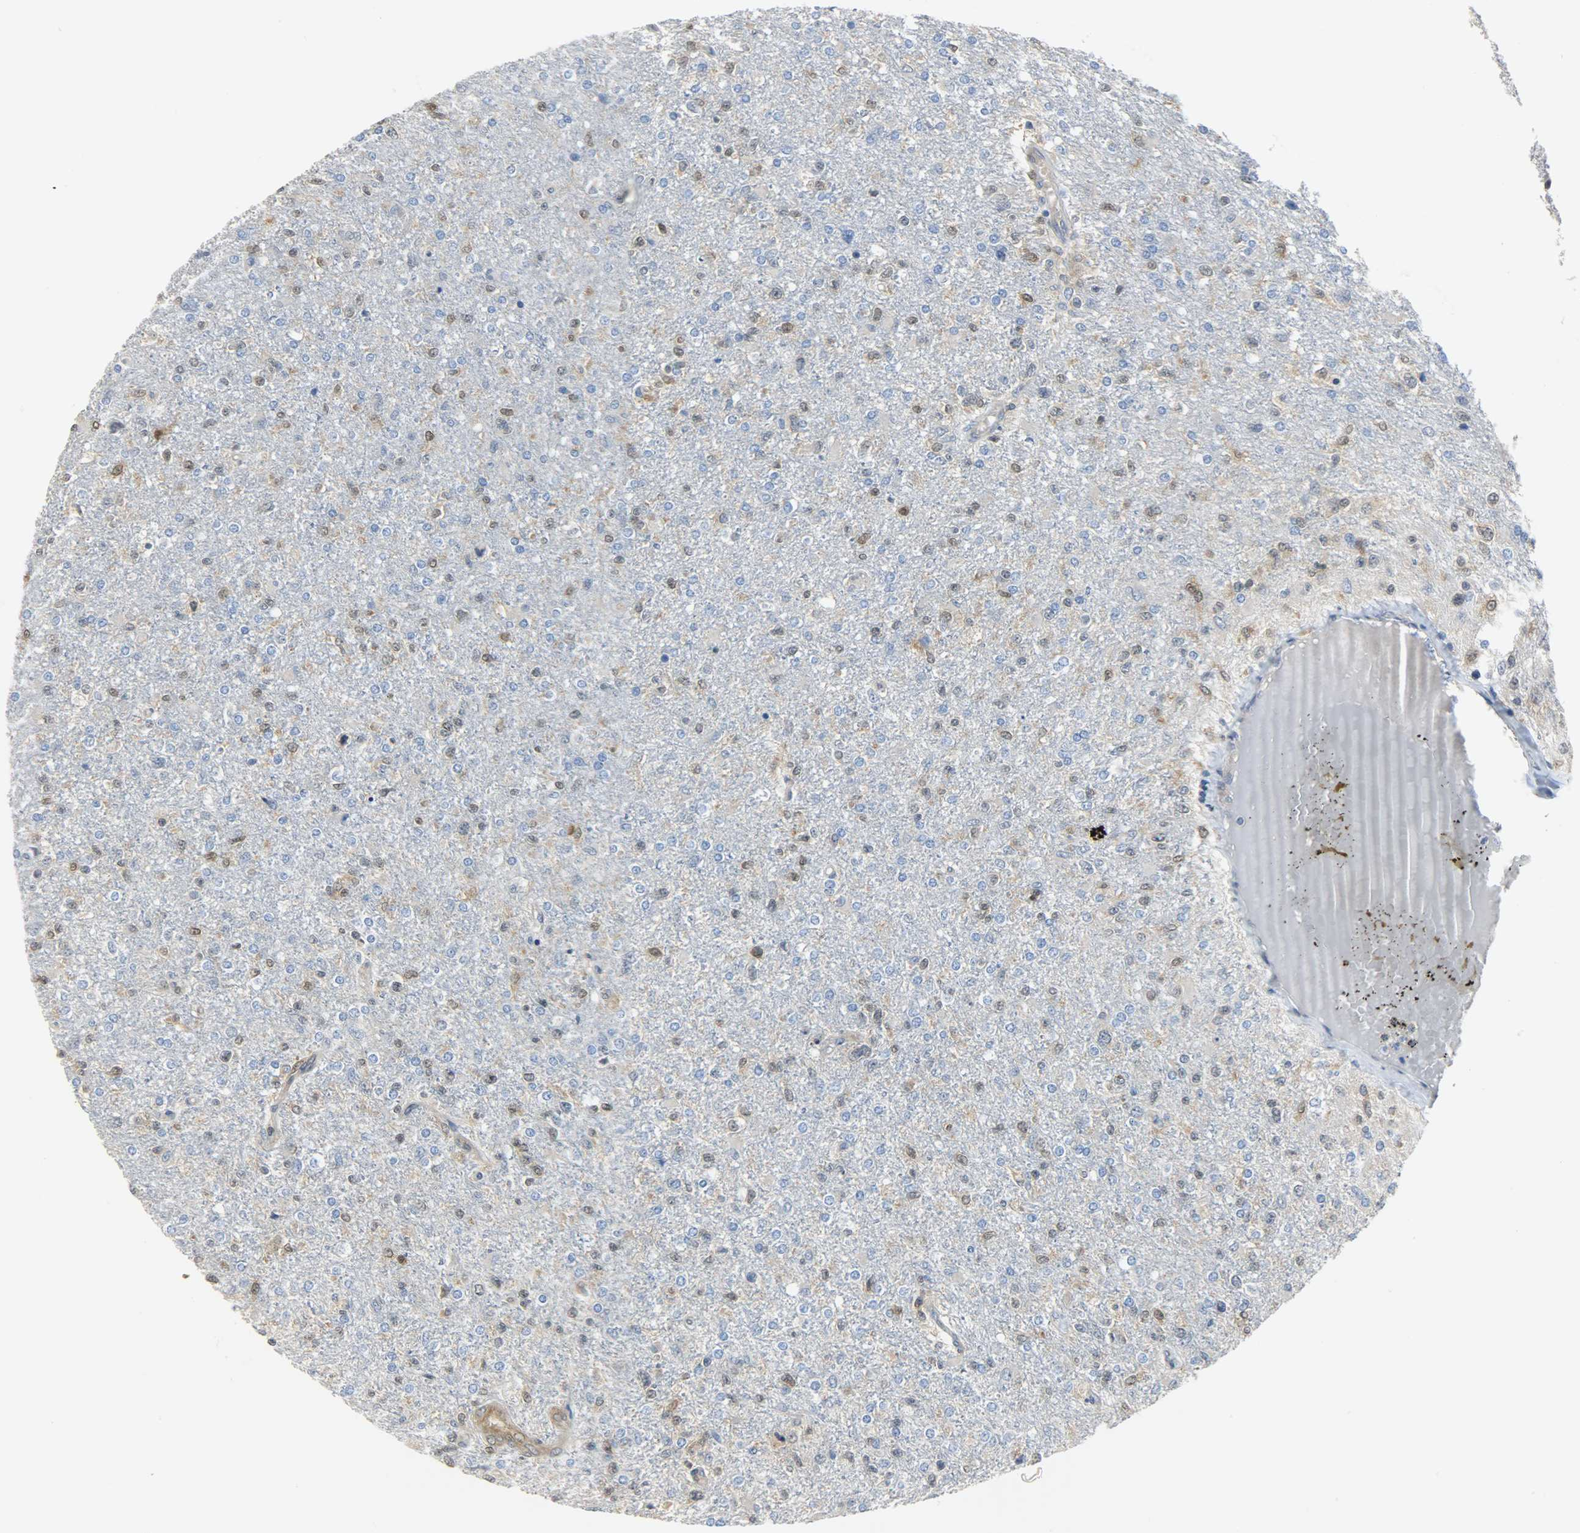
{"staining": {"intensity": "moderate", "quantity": "25%-75%", "location": "cytoplasmic/membranous,nuclear"}, "tissue": "glioma", "cell_type": "Tumor cells", "image_type": "cancer", "snomed": [{"axis": "morphology", "description": "Glioma, malignant, High grade"}, {"axis": "topography", "description": "Cerebral cortex"}], "caption": "A micrograph of glioma stained for a protein exhibits moderate cytoplasmic/membranous and nuclear brown staining in tumor cells.", "gene": "EIF4EBP1", "patient": {"sex": "male", "age": 76}}